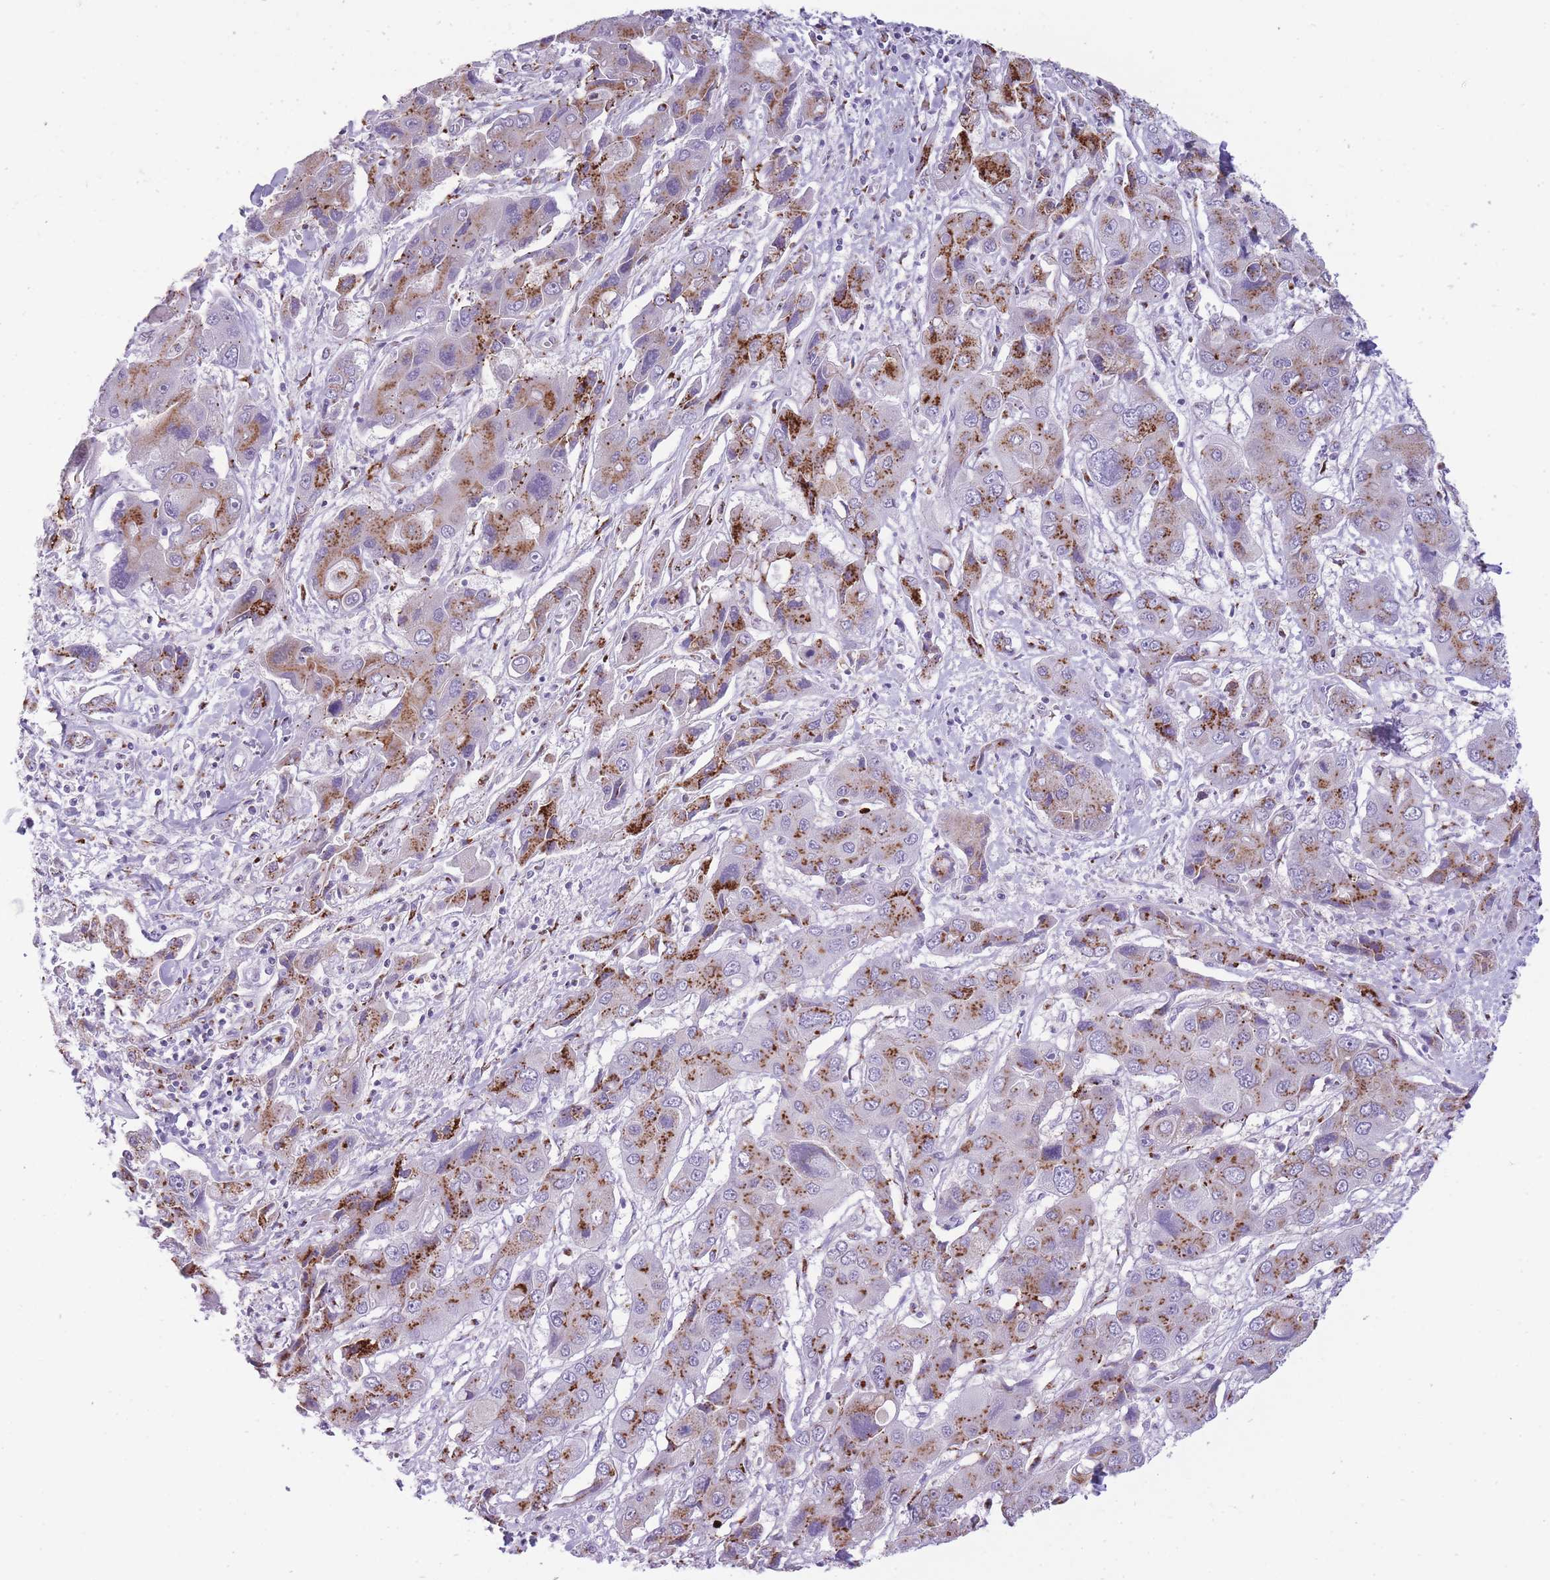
{"staining": {"intensity": "moderate", "quantity": ">75%", "location": "cytoplasmic/membranous"}, "tissue": "liver cancer", "cell_type": "Tumor cells", "image_type": "cancer", "snomed": [{"axis": "morphology", "description": "Cholangiocarcinoma"}, {"axis": "topography", "description": "Liver"}], "caption": "An IHC histopathology image of tumor tissue is shown. Protein staining in brown highlights moderate cytoplasmic/membranous positivity in liver cancer (cholangiocarcinoma) within tumor cells.", "gene": "B4GALT2", "patient": {"sex": "male", "age": 67}}